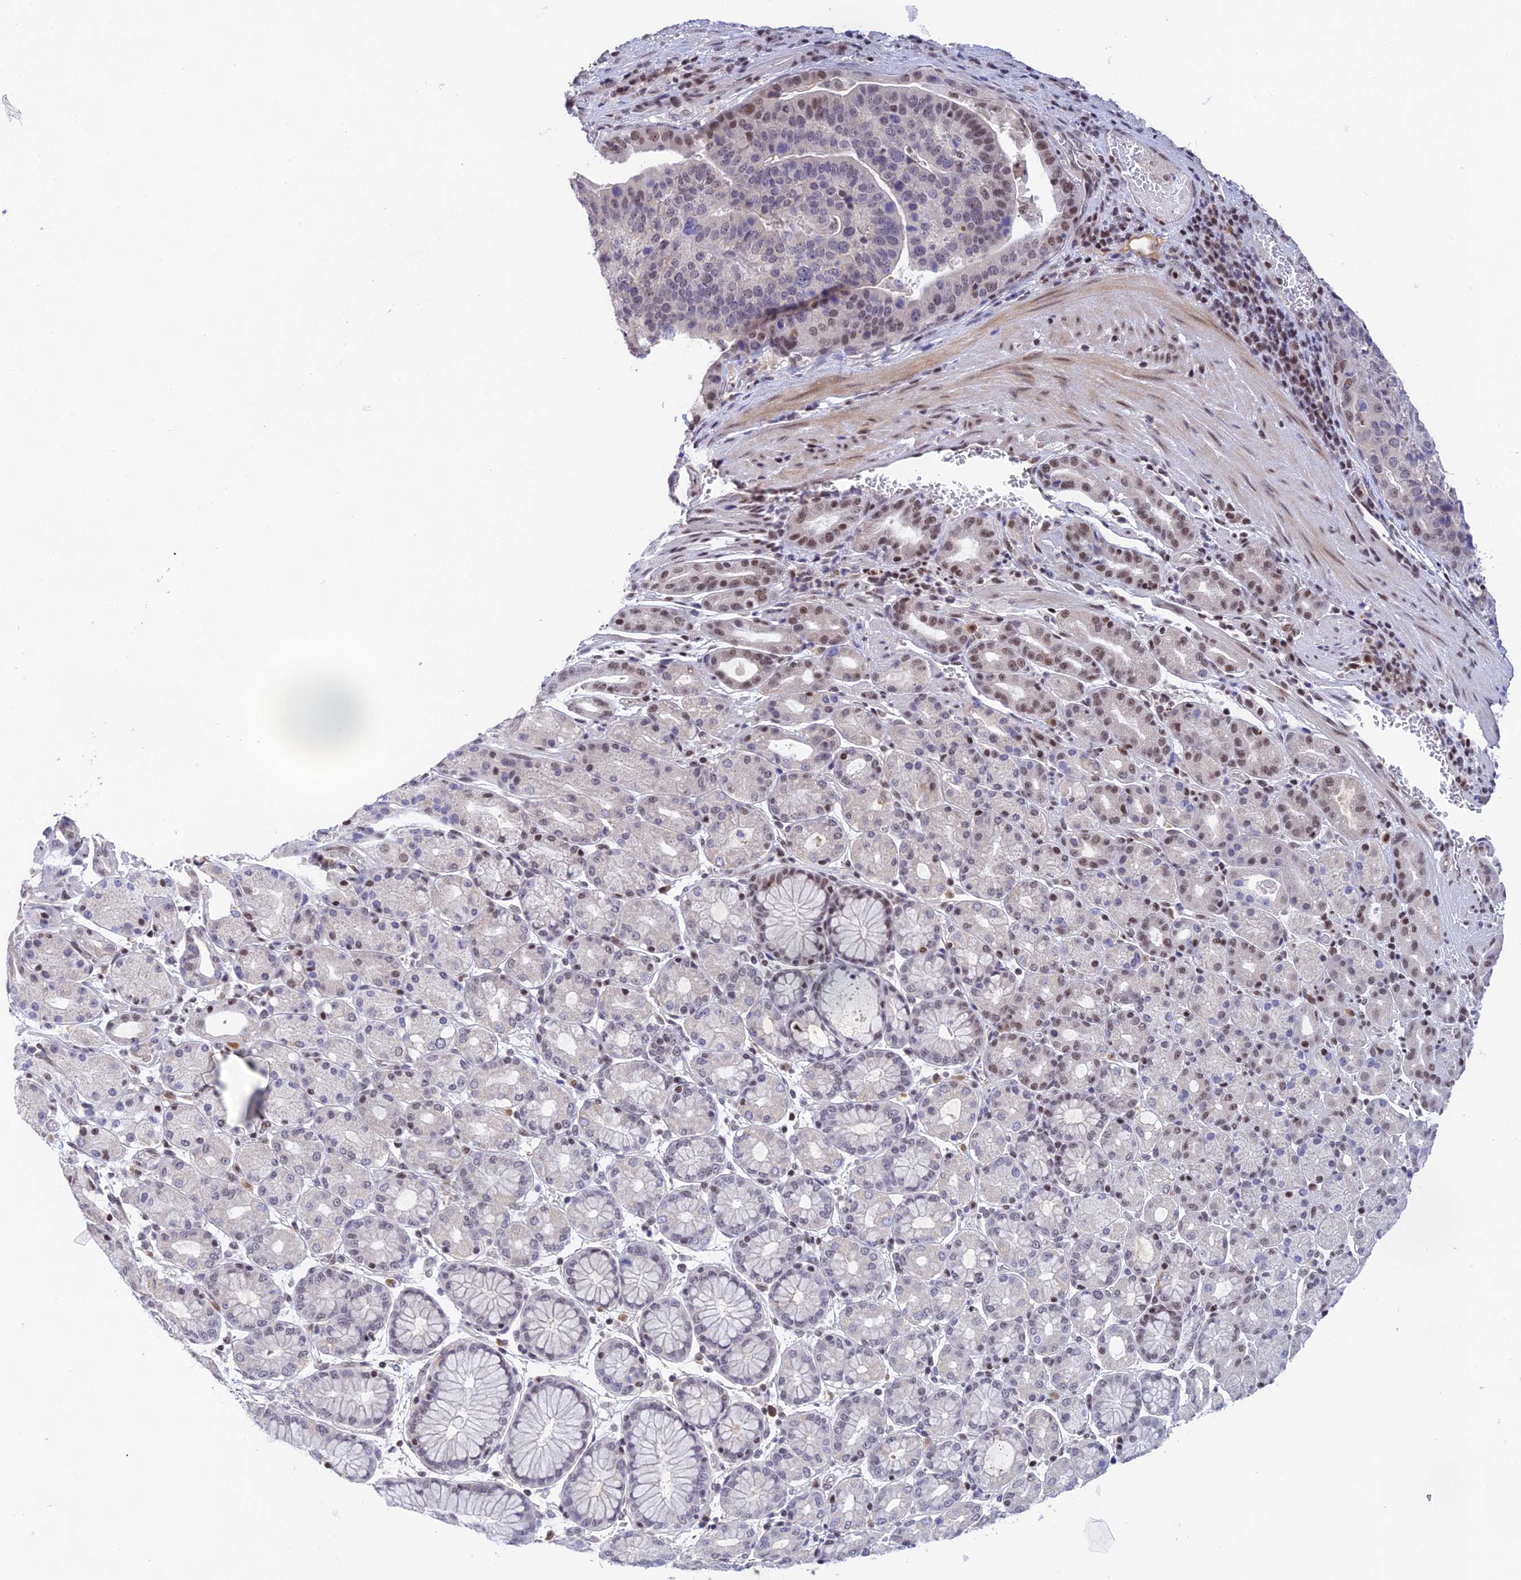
{"staining": {"intensity": "moderate", "quantity": "<25%", "location": "nuclear"}, "tissue": "stomach cancer", "cell_type": "Tumor cells", "image_type": "cancer", "snomed": [{"axis": "morphology", "description": "Adenocarcinoma, NOS"}, {"axis": "topography", "description": "Stomach"}], "caption": "Stomach cancer stained with a brown dye displays moderate nuclear positive positivity in about <25% of tumor cells.", "gene": "THAP11", "patient": {"sex": "male", "age": 48}}